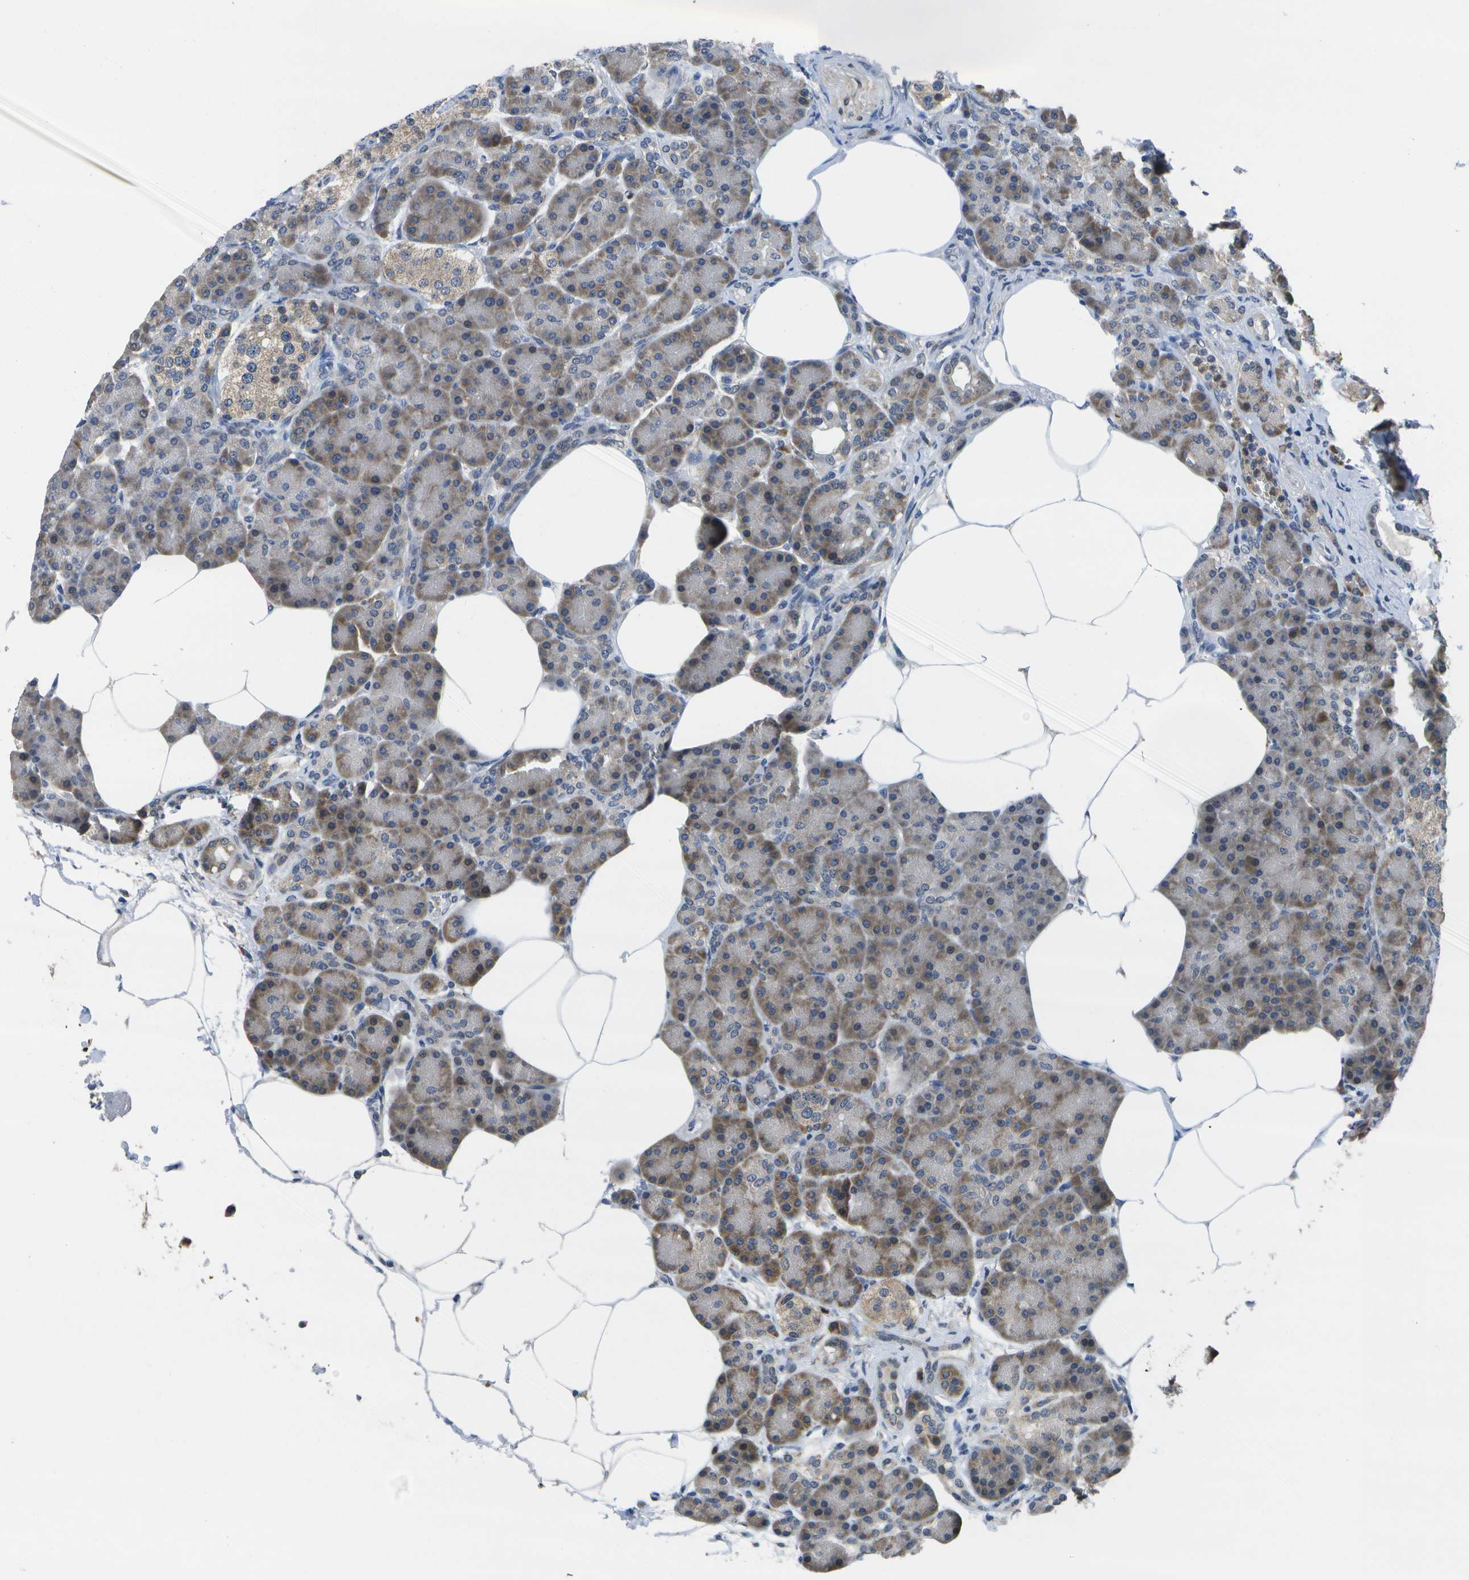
{"staining": {"intensity": "moderate", "quantity": "25%-75%", "location": "cytoplasmic/membranous"}, "tissue": "pancreas", "cell_type": "Exocrine glandular cells", "image_type": "normal", "snomed": [{"axis": "morphology", "description": "Normal tissue, NOS"}, {"axis": "topography", "description": "Pancreas"}], "caption": "Normal pancreas reveals moderate cytoplasmic/membranous expression in approximately 25%-75% of exocrine glandular cells.", "gene": "DSE", "patient": {"sex": "female", "age": 70}}